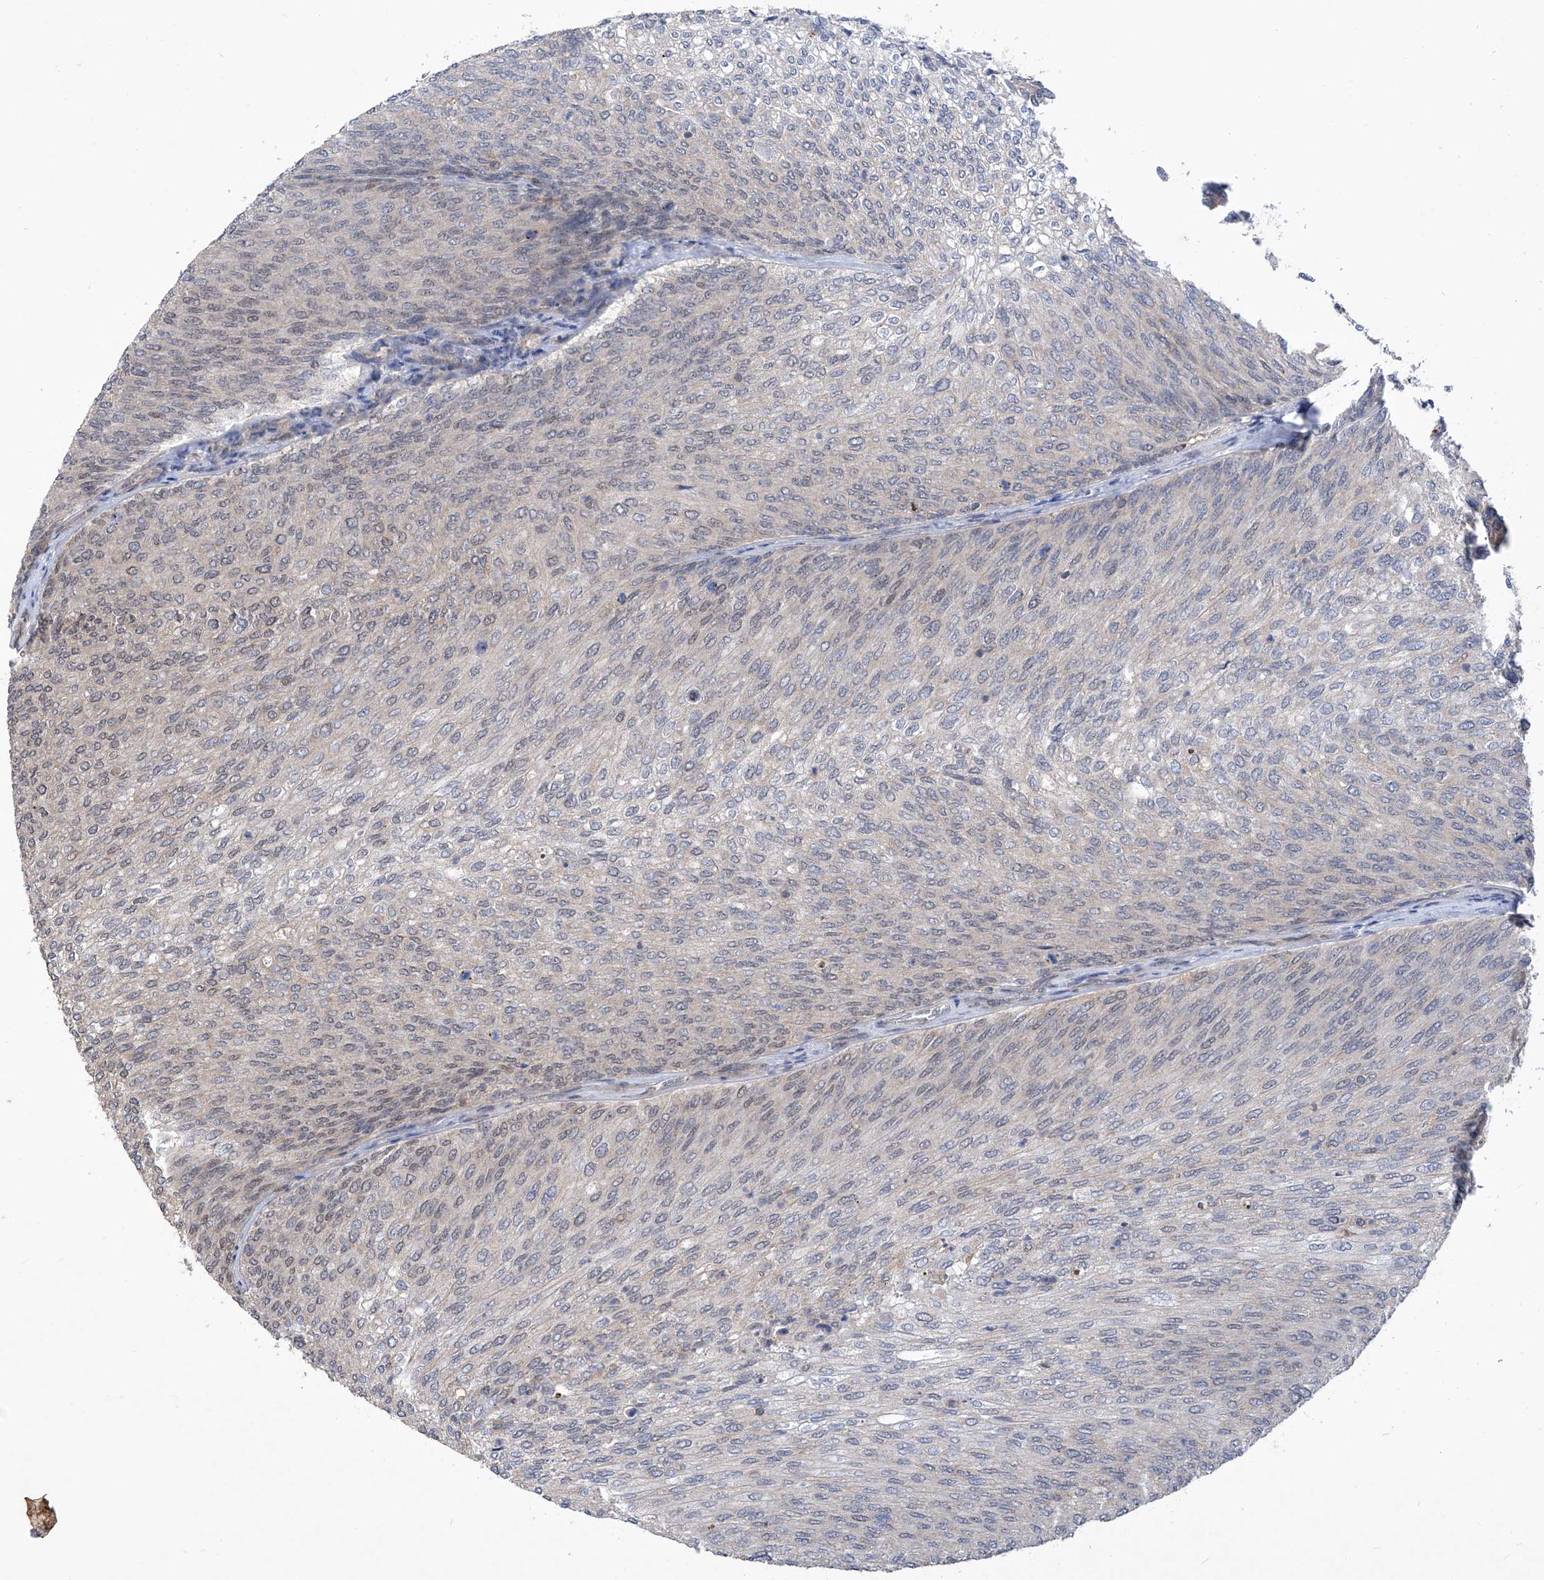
{"staining": {"intensity": "moderate", "quantity": "<25%", "location": "nuclear"}, "tissue": "urothelial cancer", "cell_type": "Tumor cells", "image_type": "cancer", "snomed": [{"axis": "morphology", "description": "Urothelial carcinoma, Low grade"}, {"axis": "topography", "description": "Urinary bladder"}], "caption": "Protein analysis of urothelial cancer tissue displays moderate nuclear staining in about <25% of tumor cells.", "gene": "KIFC2", "patient": {"sex": "female", "age": 79}}